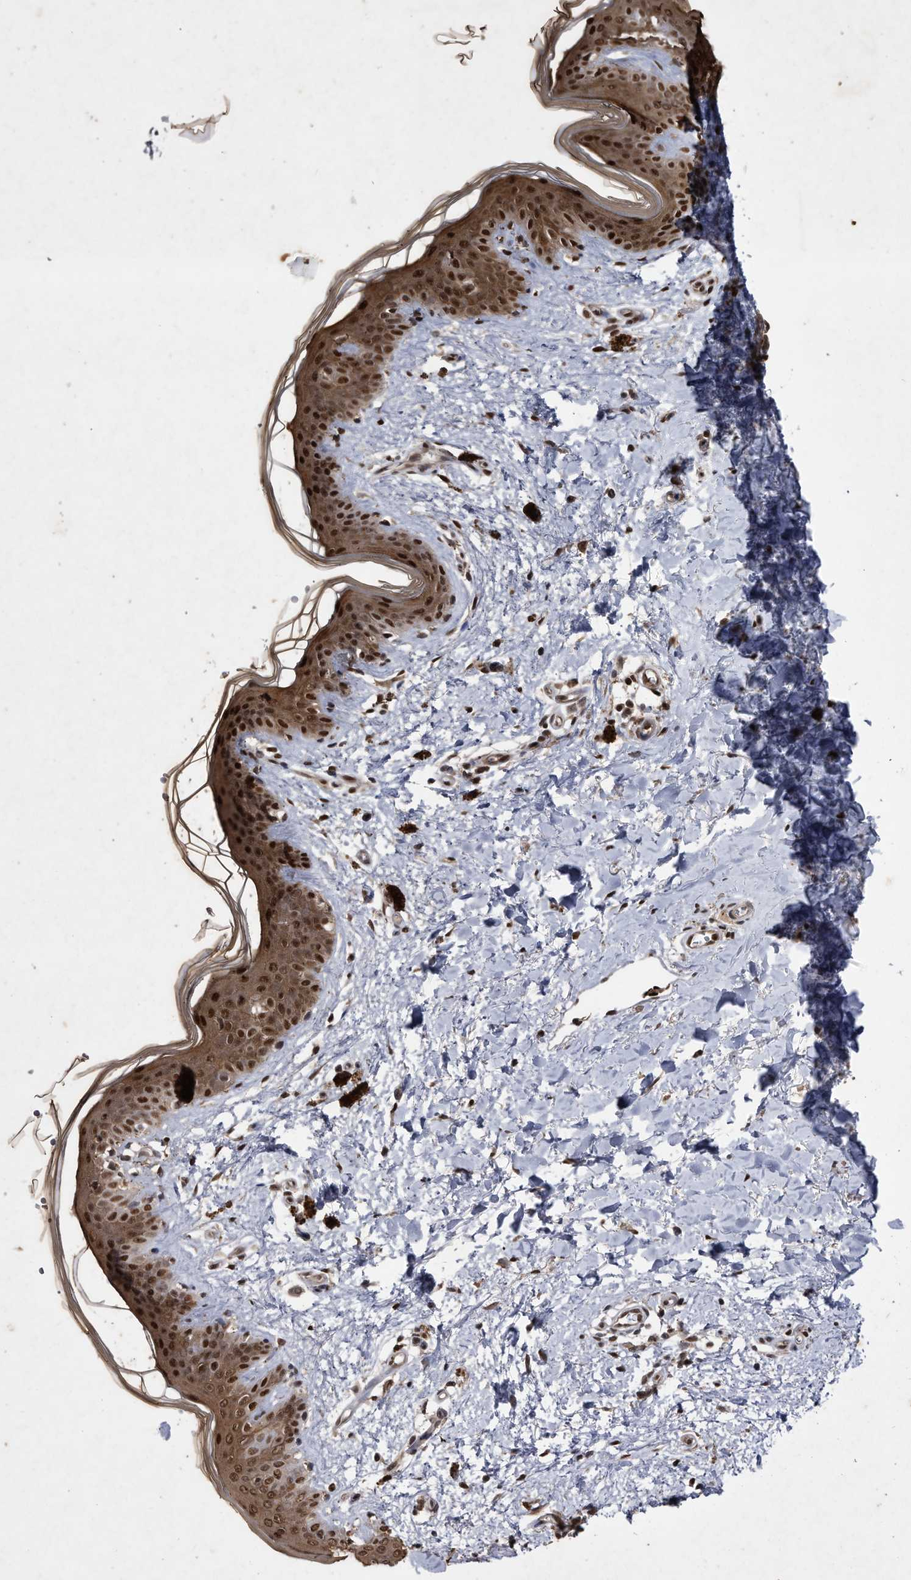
{"staining": {"intensity": "moderate", "quantity": ">75%", "location": "cytoplasmic/membranous,nuclear"}, "tissue": "skin", "cell_type": "Fibroblasts", "image_type": "normal", "snomed": [{"axis": "morphology", "description": "Normal tissue, NOS"}, {"axis": "topography", "description": "Skin"}], "caption": "Benign skin reveals moderate cytoplasmic/membranous,nuclear expression in approximately >75% of fibroblasts (DAB = brown stain, brightfield microscopy at high magnification)..", "gene": "RAD23B", "patient": {"sex": "female", "age": 46}}